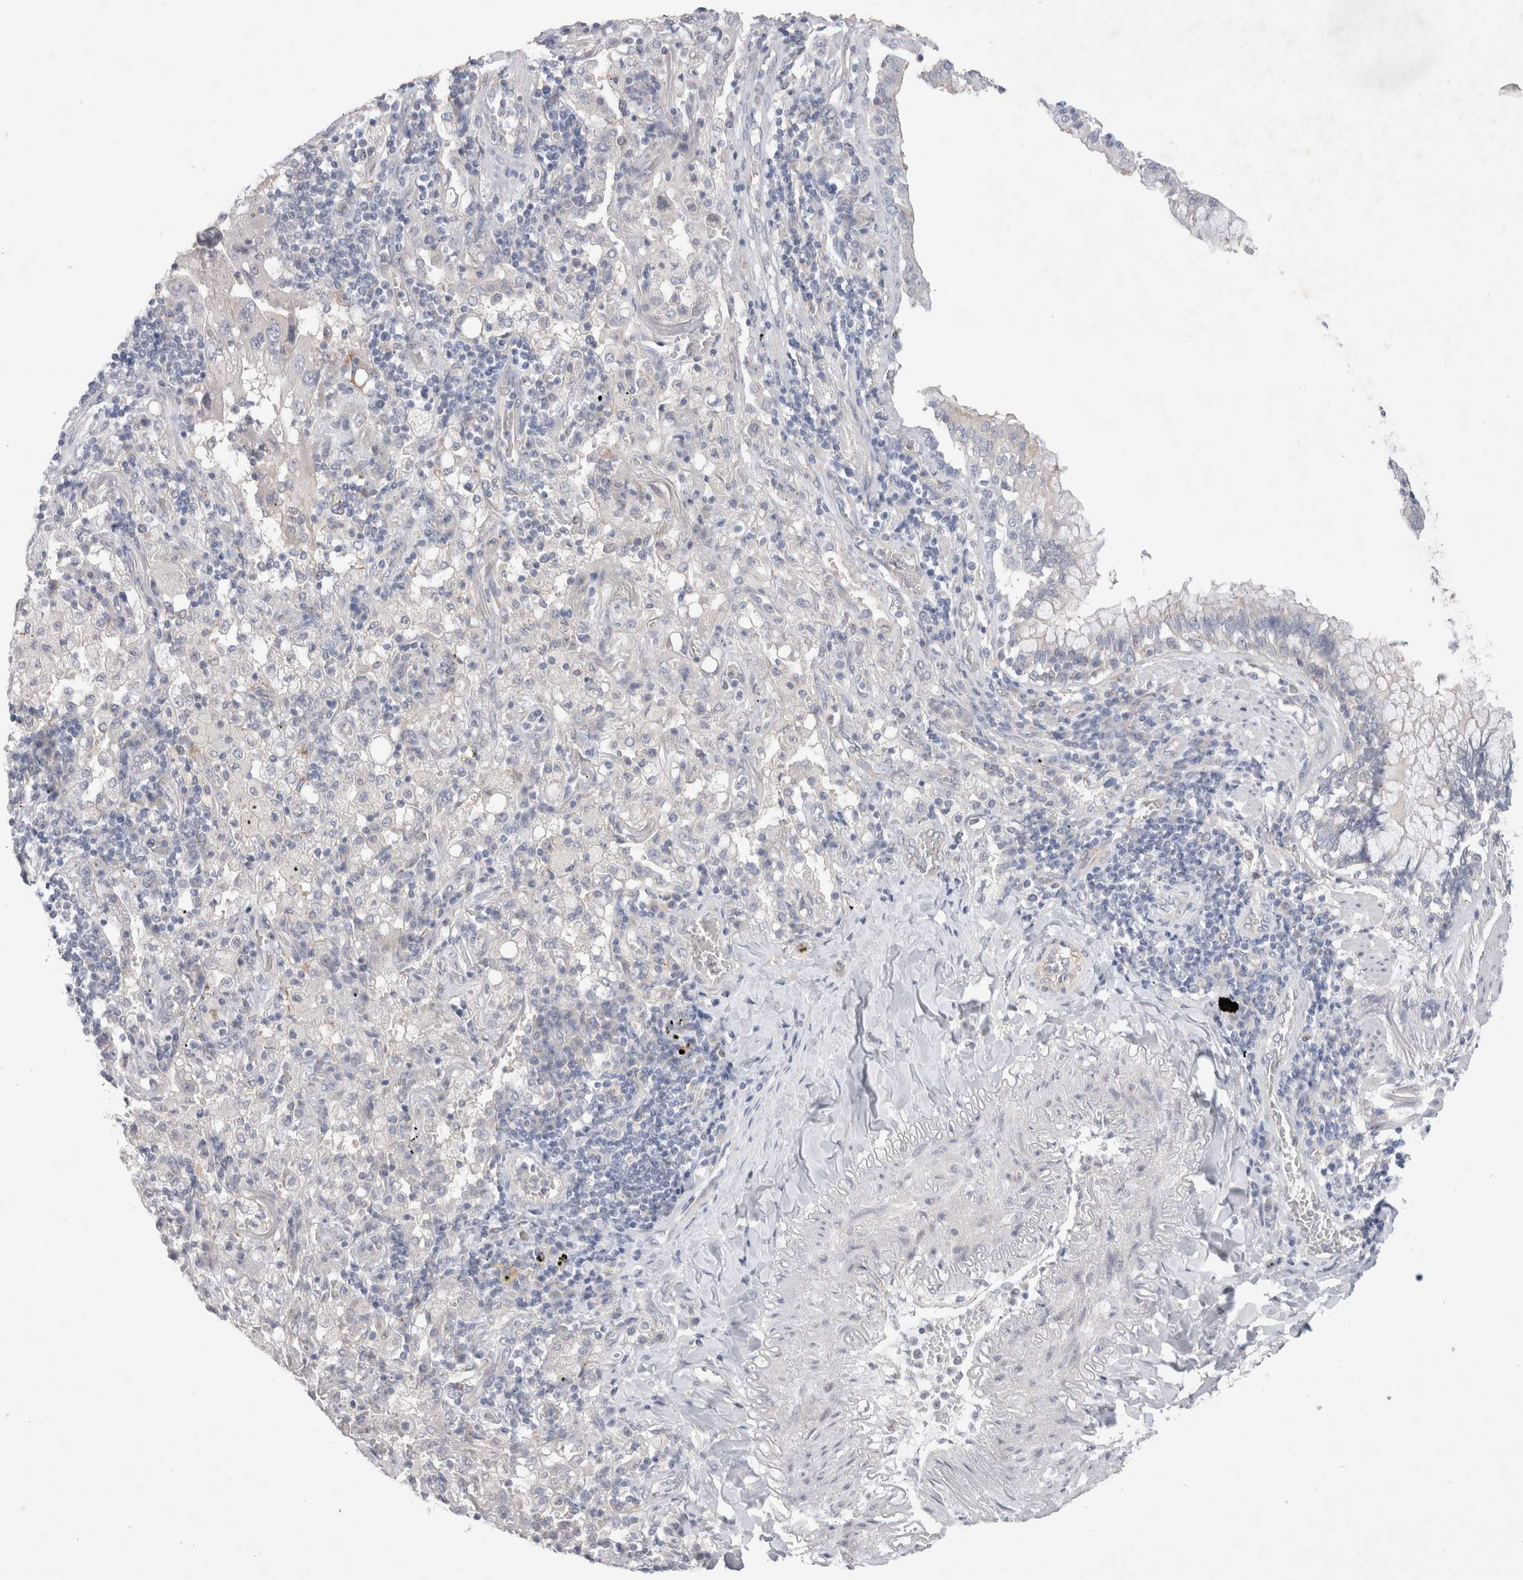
{"staining": {"intensity": "negative", "quantity": "none", "location": "none"}, "tissue": "lung cancer", "cell_type": "Tumor cells", "image_type": "cancer", "snomed": [{"axis": "morphology", "description": "Adenocarcinoma, NOS"}, {"axis": "topography", "description": "Lung"}], "caption": "The immunohistochemistry (IHC) micrograph has no significant positivity in tumor cells of lung cancer (adenocarcinoma) tissue.", "gene": "BICD2", "patient": {"sex": "female", "age": 65}}